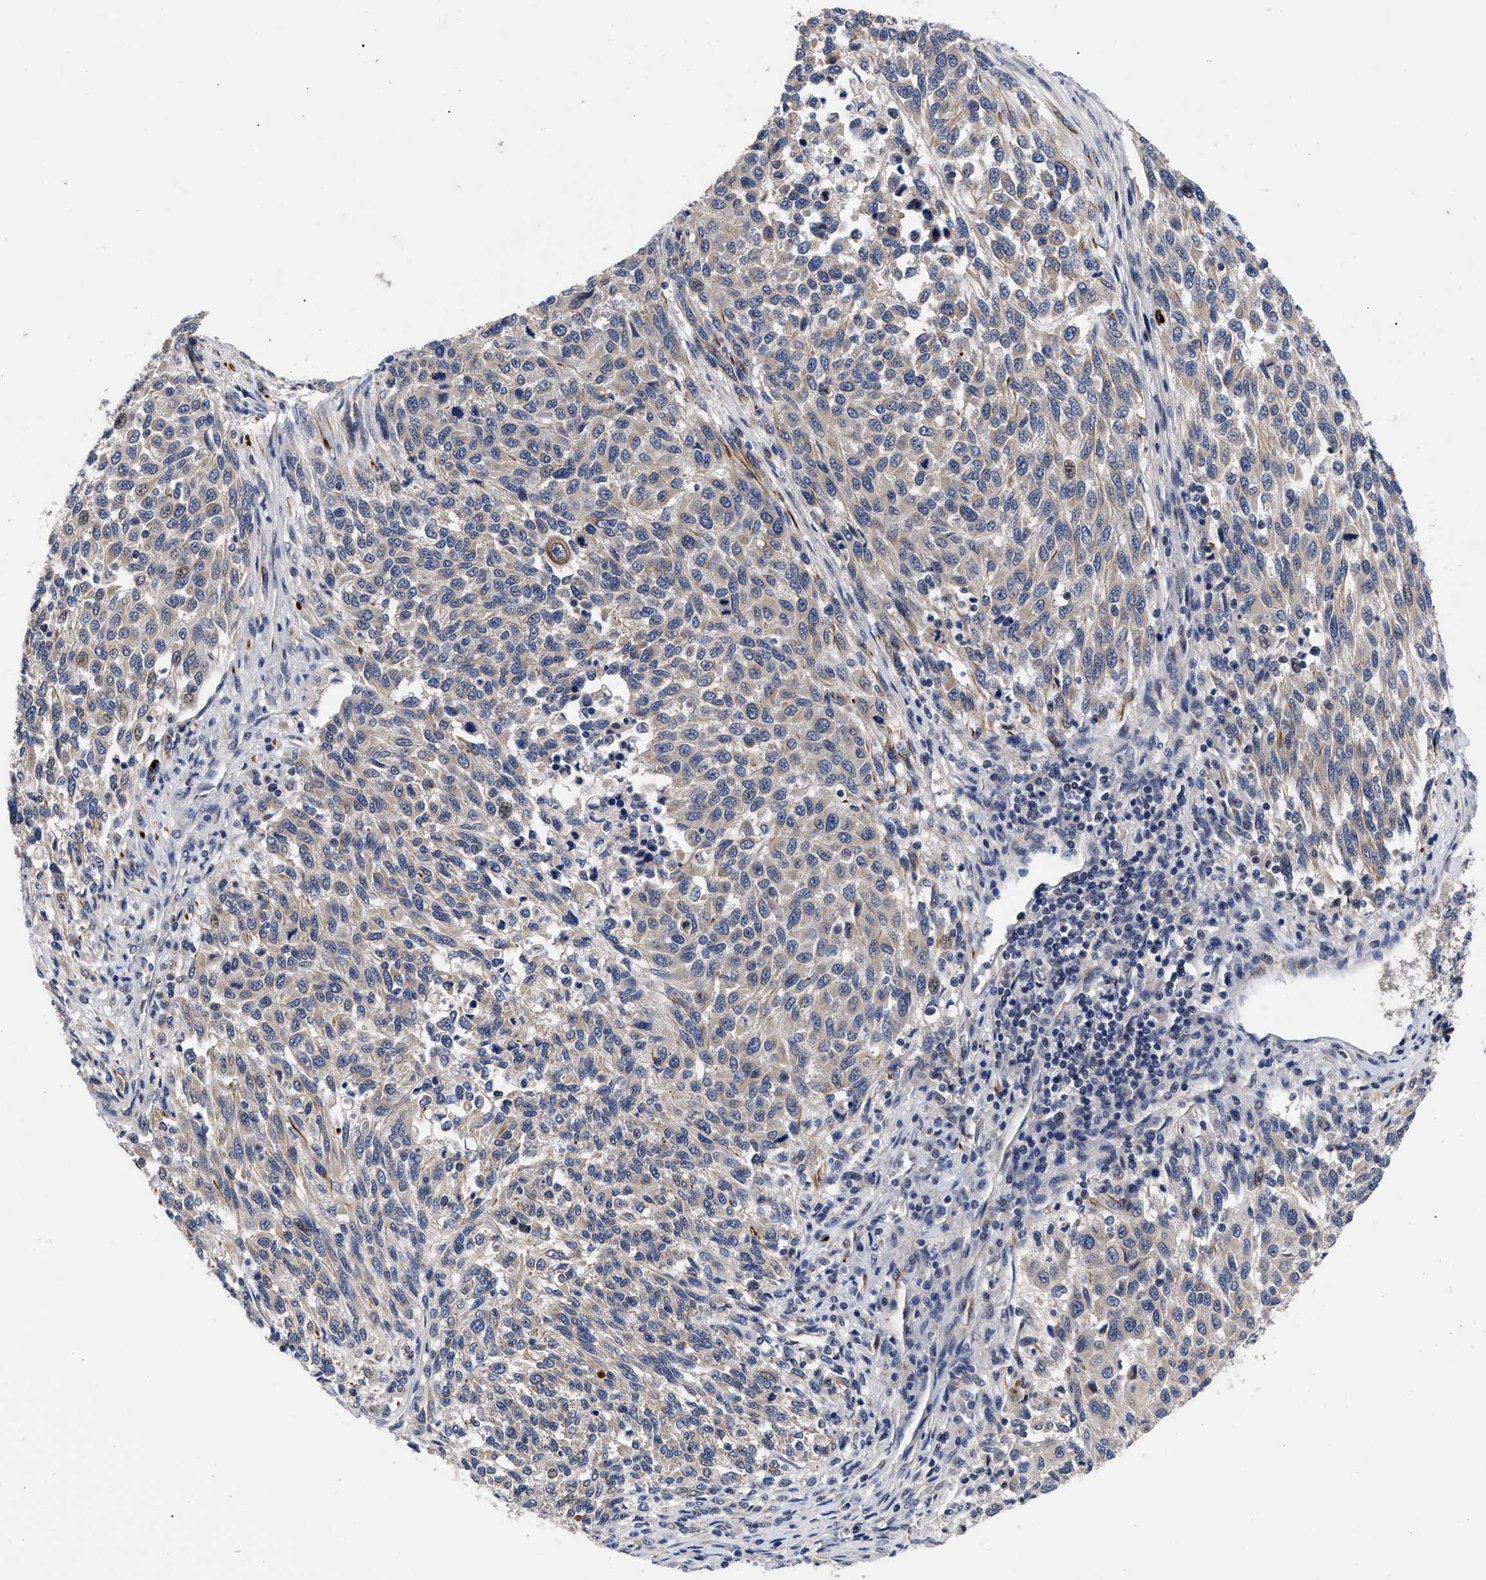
{"staining": {"intensity": "weak", "quantity": "25%-75%", "location": "cytoplasmic/membranous"}, "tissue": "melanoma", "cell_type": "Tumor cells", "image_type": "cancer", "snomed": [{"axis": "morphology", "description": "Malignant melanoma, Metastatic site"}, {"axis": "topography", "description": "Lymph node"}], "caption": "Immunohistochemistry (IHC) image of human melanoma stained for a protein (brown), which reveals low levels of weak cytoplasmic/membranous expression in approximately 25%-75% of tumor cells.", "gene": "CCN5", "patient": {"sex": "male", "age": 61}}